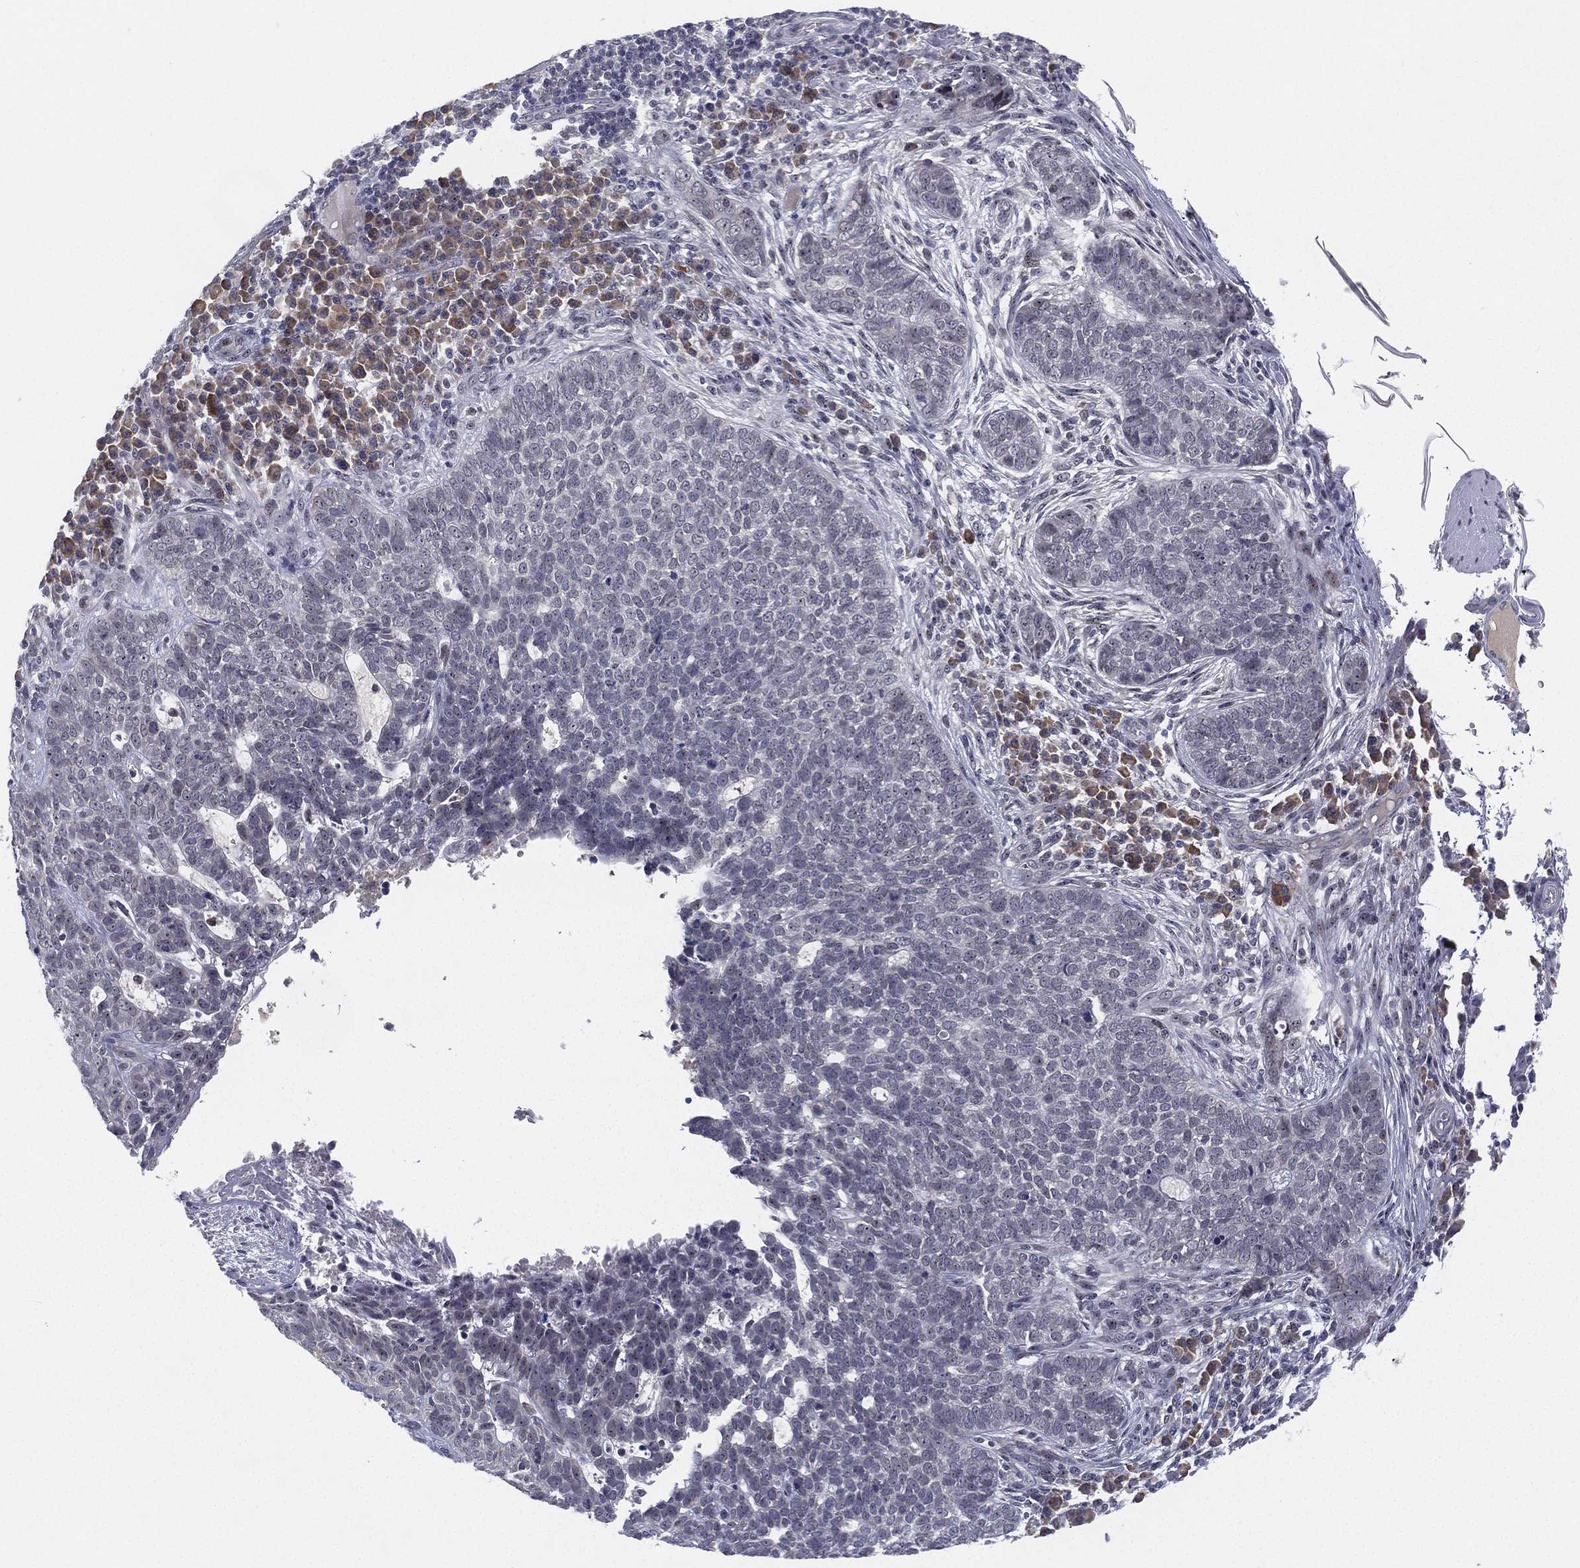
{"staining": {"intensity": "negative", "quantity": "none", "location": "none"}, "tissue": "skin cancer", "cell_type": "Tumor cells", "image_type": "cancer", "snomed": [{"axis": "morphology", "description": "Basal cell carcinoma"}, {"axis": "topography", "description": "Skin"}], "caption": "High power microscopy histopathology image of an IHC photomicrograph of skin cancer (basal cell carcinoma), revealing no significant positivity in tumor cells.", "gene": "MS4A8", "patient": {"sex": "female", "age": 69}}